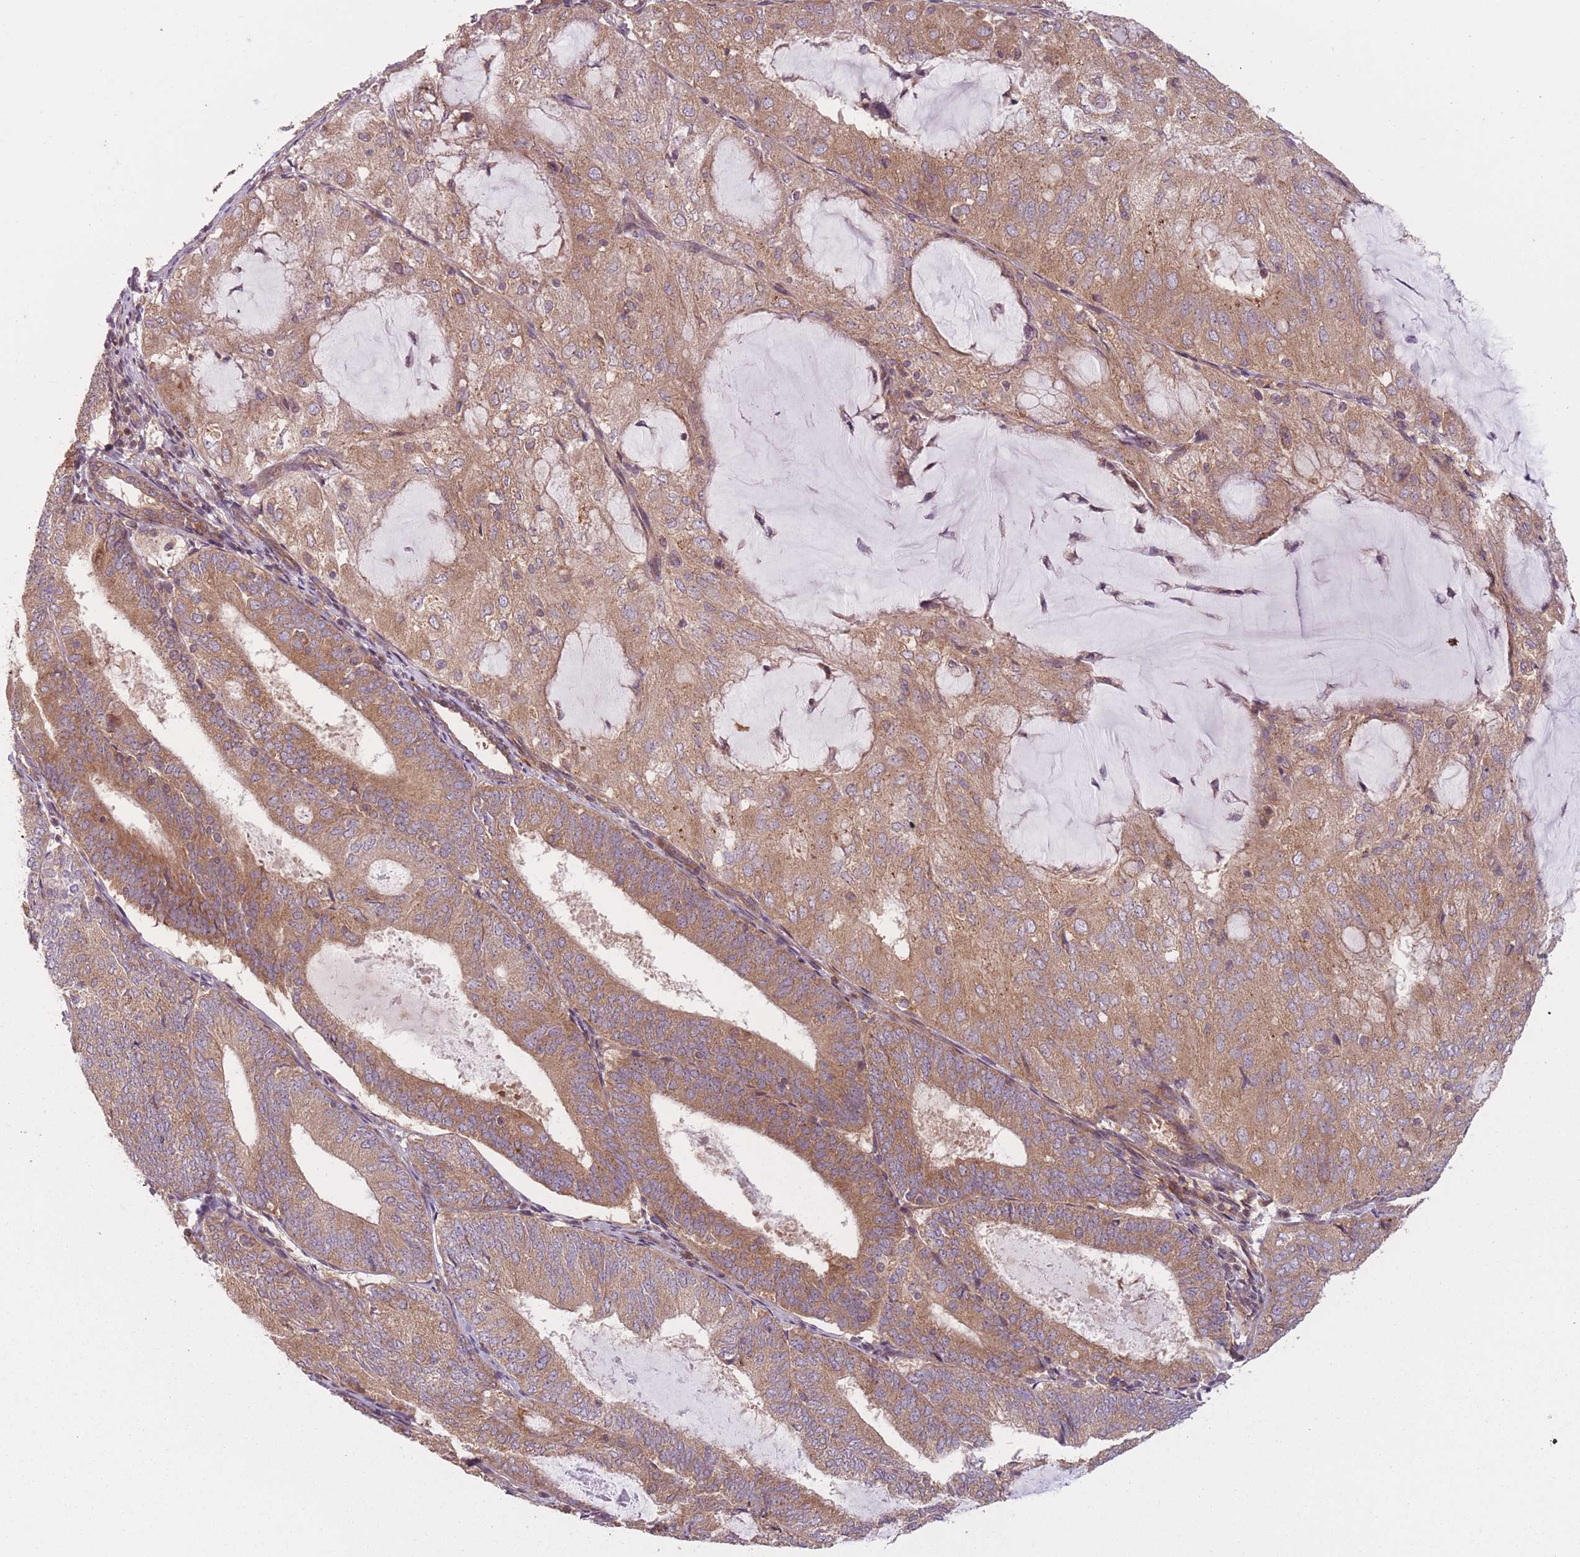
{"staining": {"intensity": "moderate", "quantity": ">75%", "location": "cytoplasmic/membranous"}, "tissue": "endometrial cancer", "cell_type": "Tumor cells", "image_type": "cancer", "snomed": [{"axis": "morphology", "description": "Adenocarcinoma, NOS"}, {"axis": "topography", "description": "Endometrium"}], "caption": "This is a photomicrograph of IHC staining of endometrial adenocarcinoma, which shows moderate staining in the cytoplasmic/membranous of tumor cells.", "gene": "WASHC2A", "patient": {"sex": "female", "age": 81}}